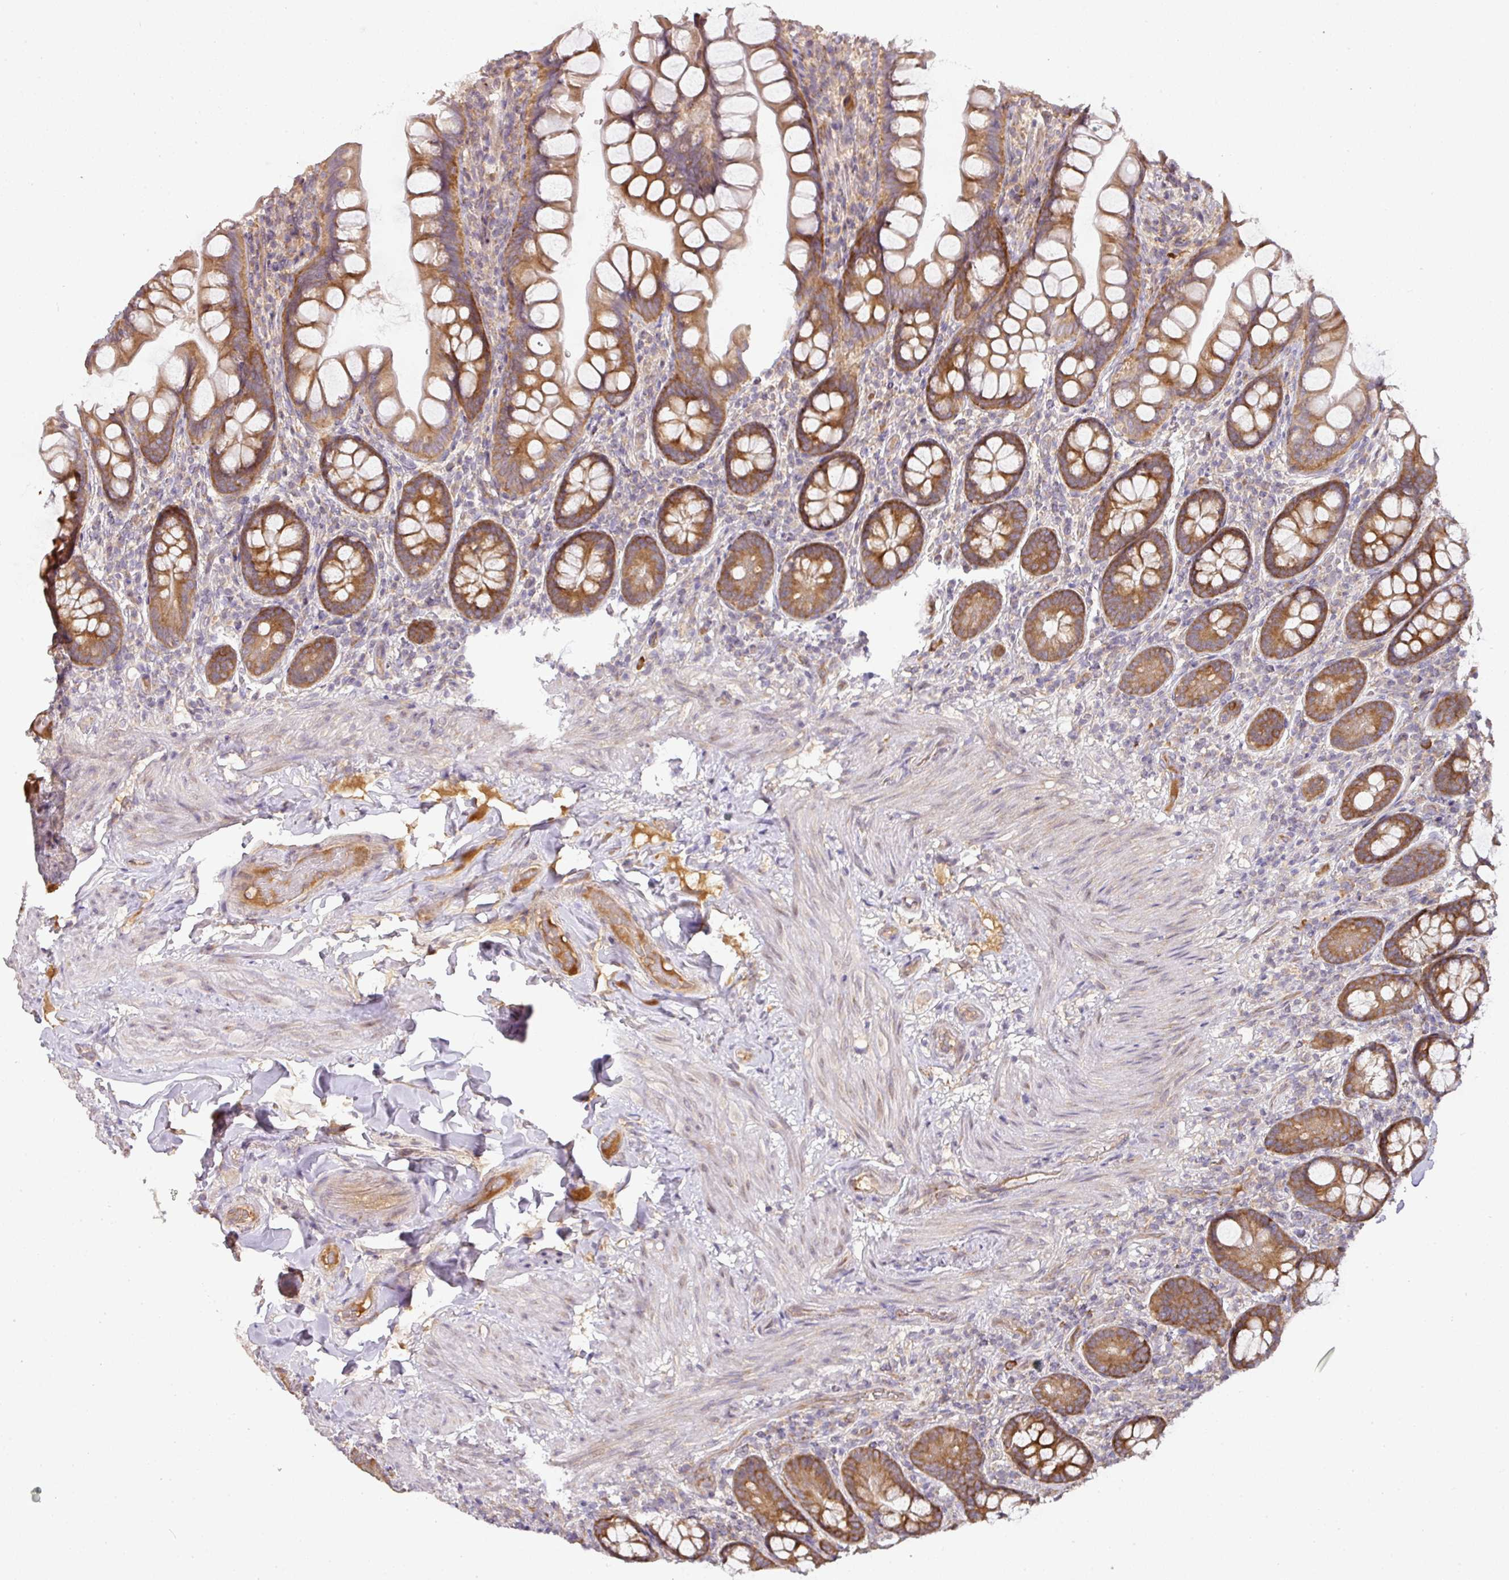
{"staining": {"intensity": "strong", "quantity": ">75%", "location": "cytoplasmic/membranous"}, "tissue": "small intestine", "cell_type": "Glandular cells", "image_type": "normal", "snomed": [{"axis": "morphology", "description": "Normal tissue, NOS"}, {"axis": "topography", "description": "Small intestine"}], "caption": "IHC histopathology image of unremarkable small intestine stained for a protein (brown), which shows high levels of strong cytoplasmic/membranous positivity in approximately >75% of glandular cells.", "gene": "GALP", "patient": {"sex": "male", "age": 70}}